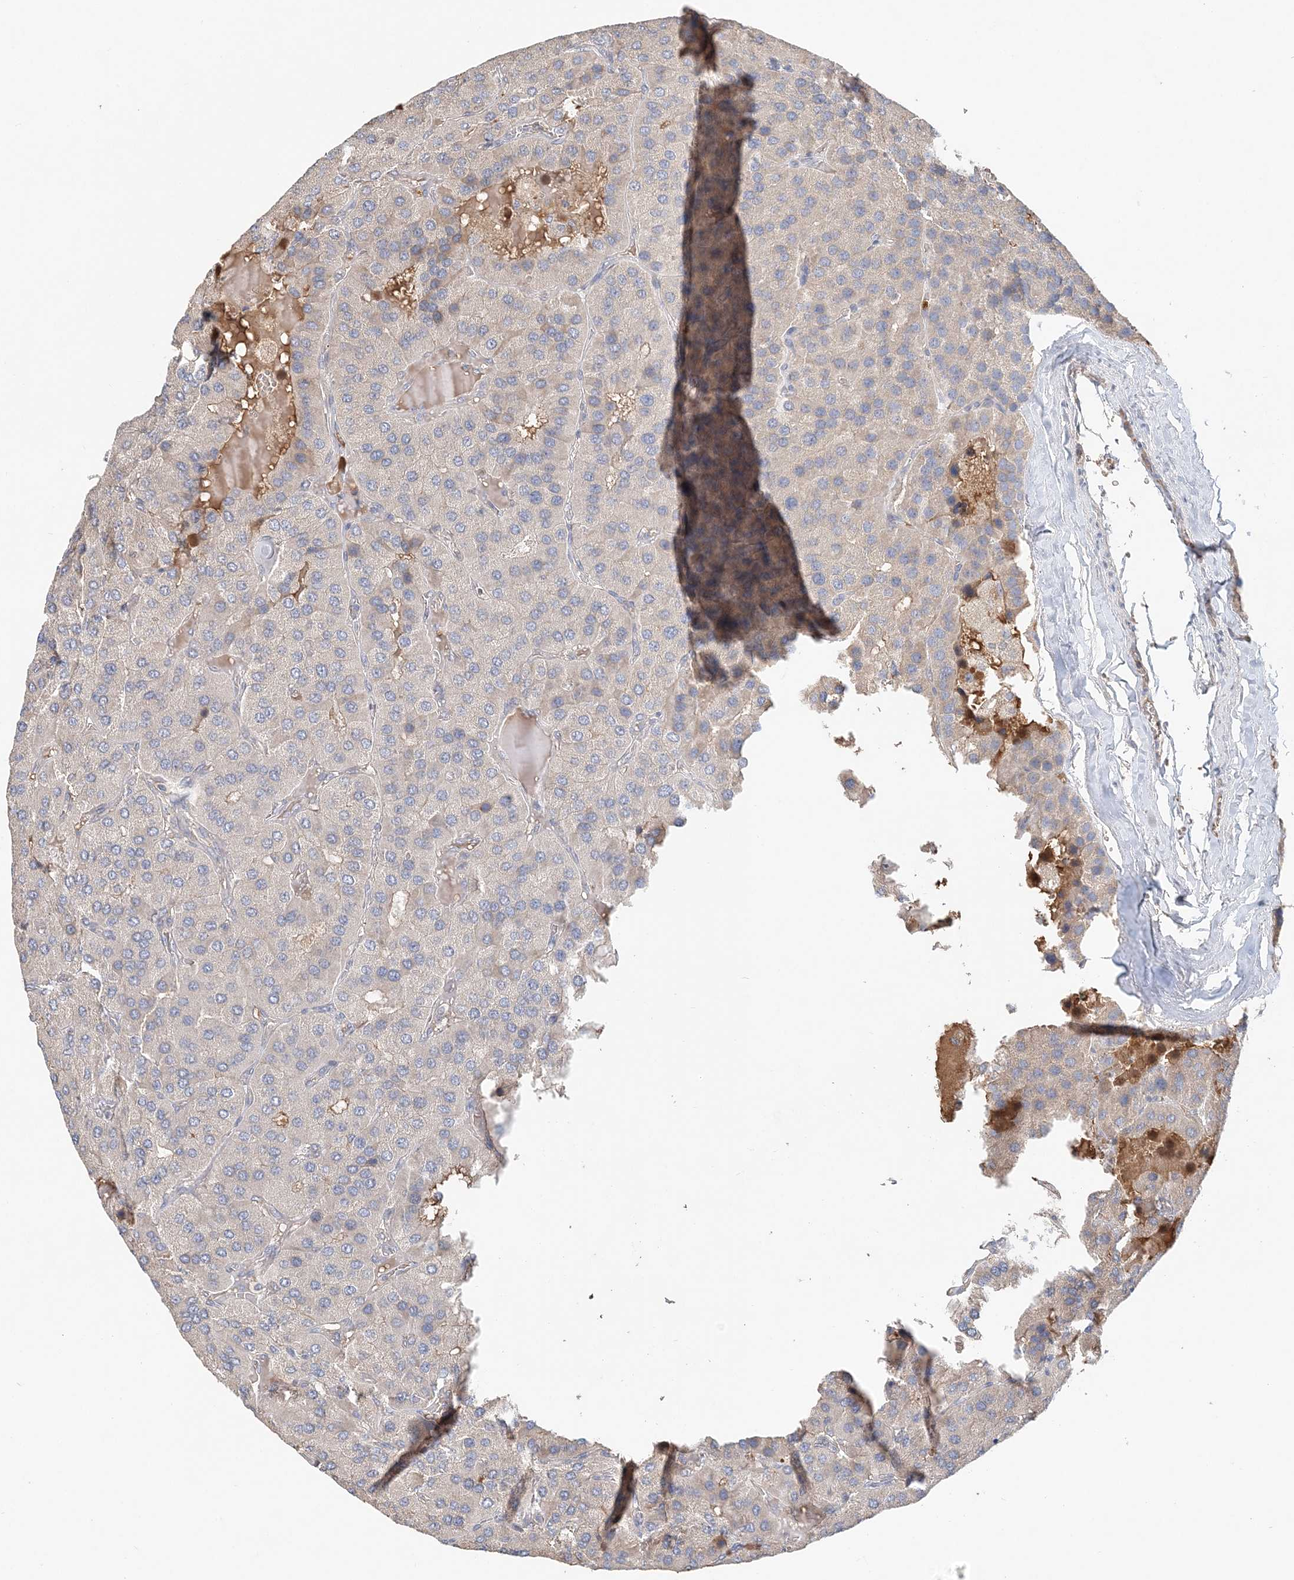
{"staining": {"intensity": "negative", "quantity": "none", "location": "none"}, "tissue": "parathyroid gland", "cell_type": "Glandular cells", "image_type": "normal", "snomed": [{"axis": "morphology", "description": "Normal tissue, NOS"}, {"axis": "morphology", "description": "Adenoma, NOS"}, {"axis": "topography", "description": "Parathyroid gland"}], "caption": "Immunohistochemical staining of unremarkable parathyroid gland reveals no significant expression in glandular cells.", "gene": "SYCP3", "patient": {"sex": "female", "age": 86}}